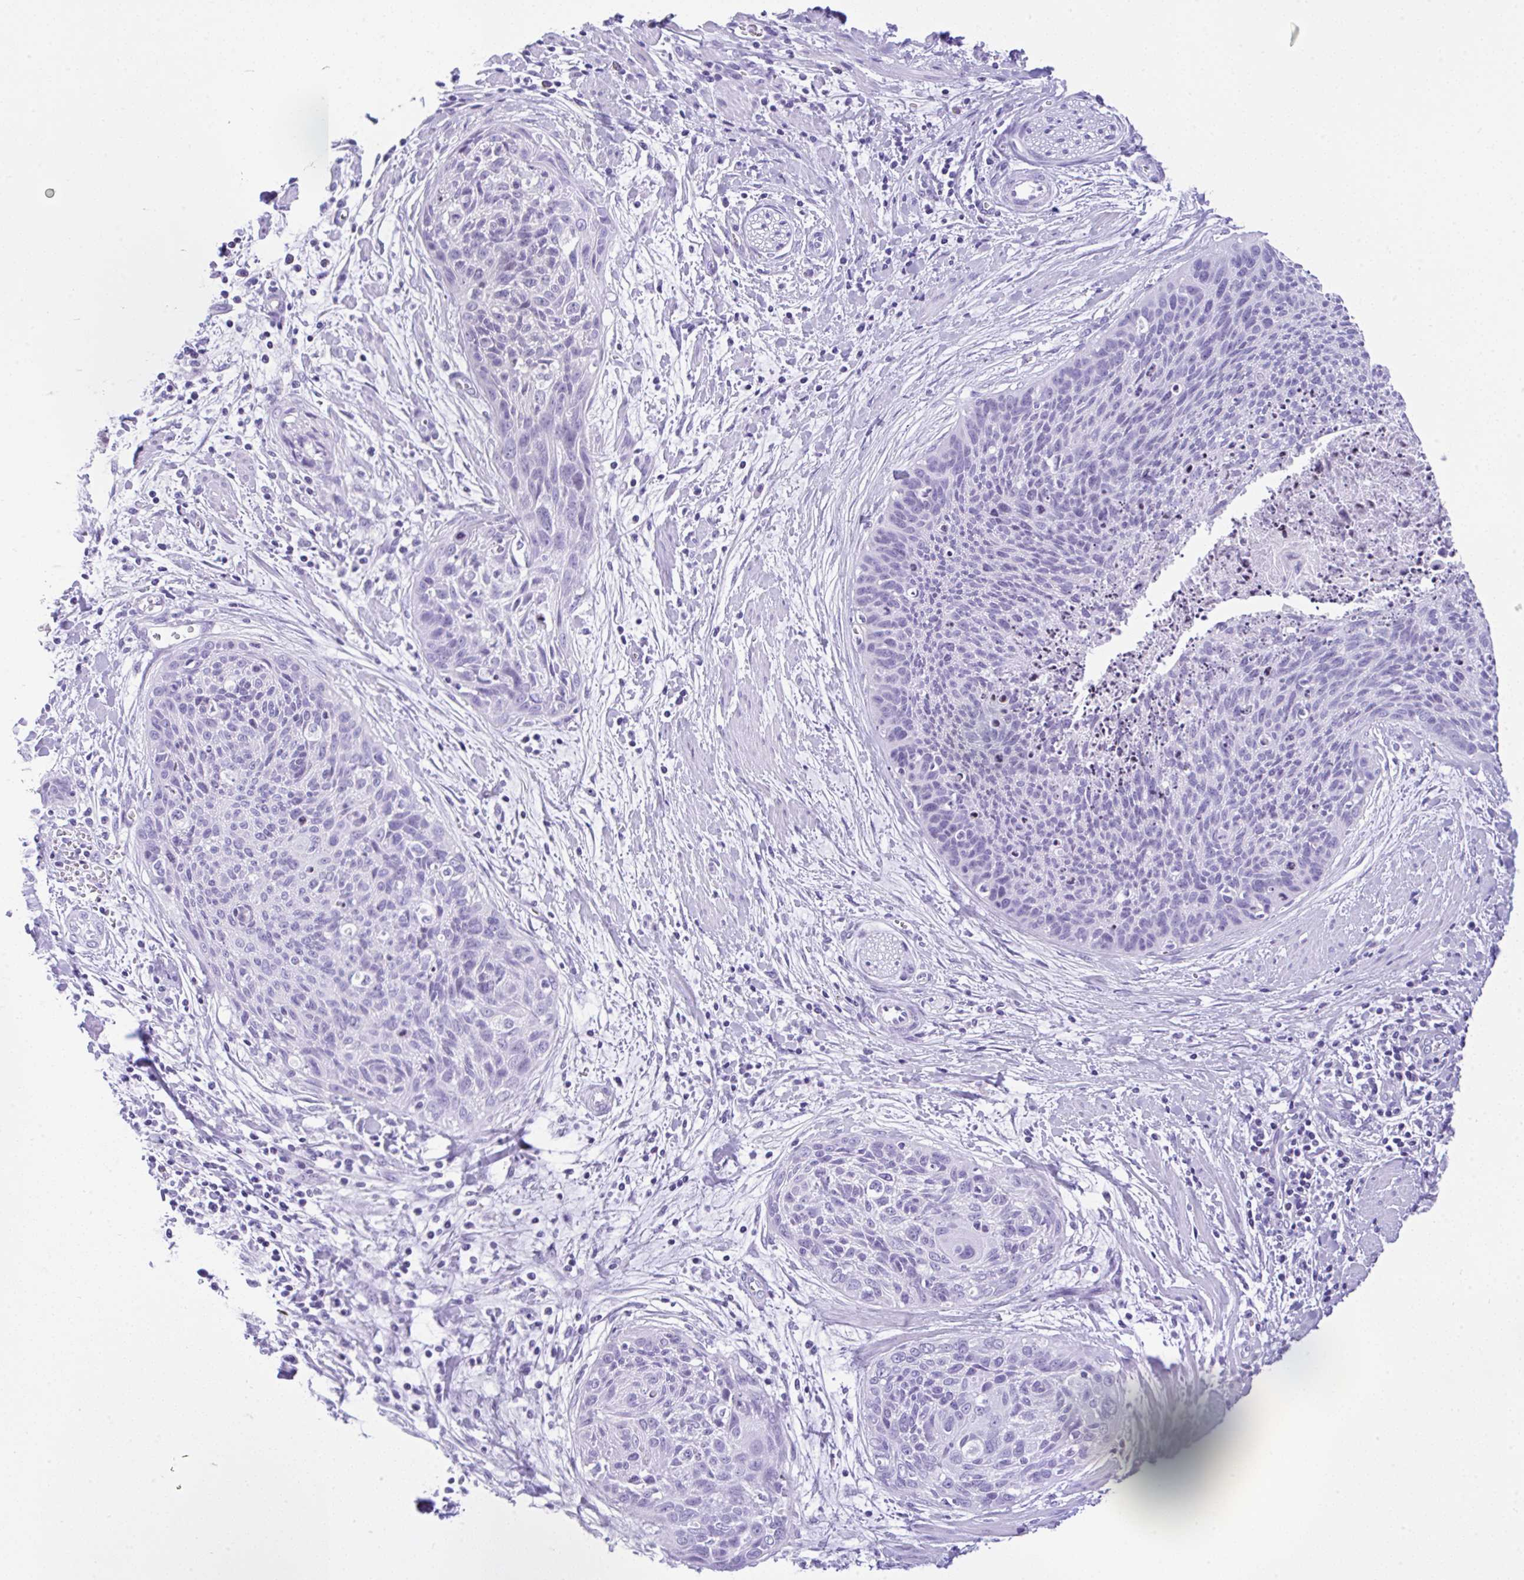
{"staining": {"intensity": "negative", "quantity": "none", "location": "none"}, "tissue": "cervical cancer", "cell_type": "Tumor cells", "image_type": "cancer", "snomed": [{"axis": "morphology", "description": "Squamous cell carcinoma, NOS"}, {"axis": "topography", "description": "Cervix"}], "caption": "Immunohistochemistry micrograph of human cervical squamous cell carcinoma stained for a protein (brown), which displays no staining in tumor cells.", "gene": "KRT27", "patient": {"sex": "female", "age": 55}}